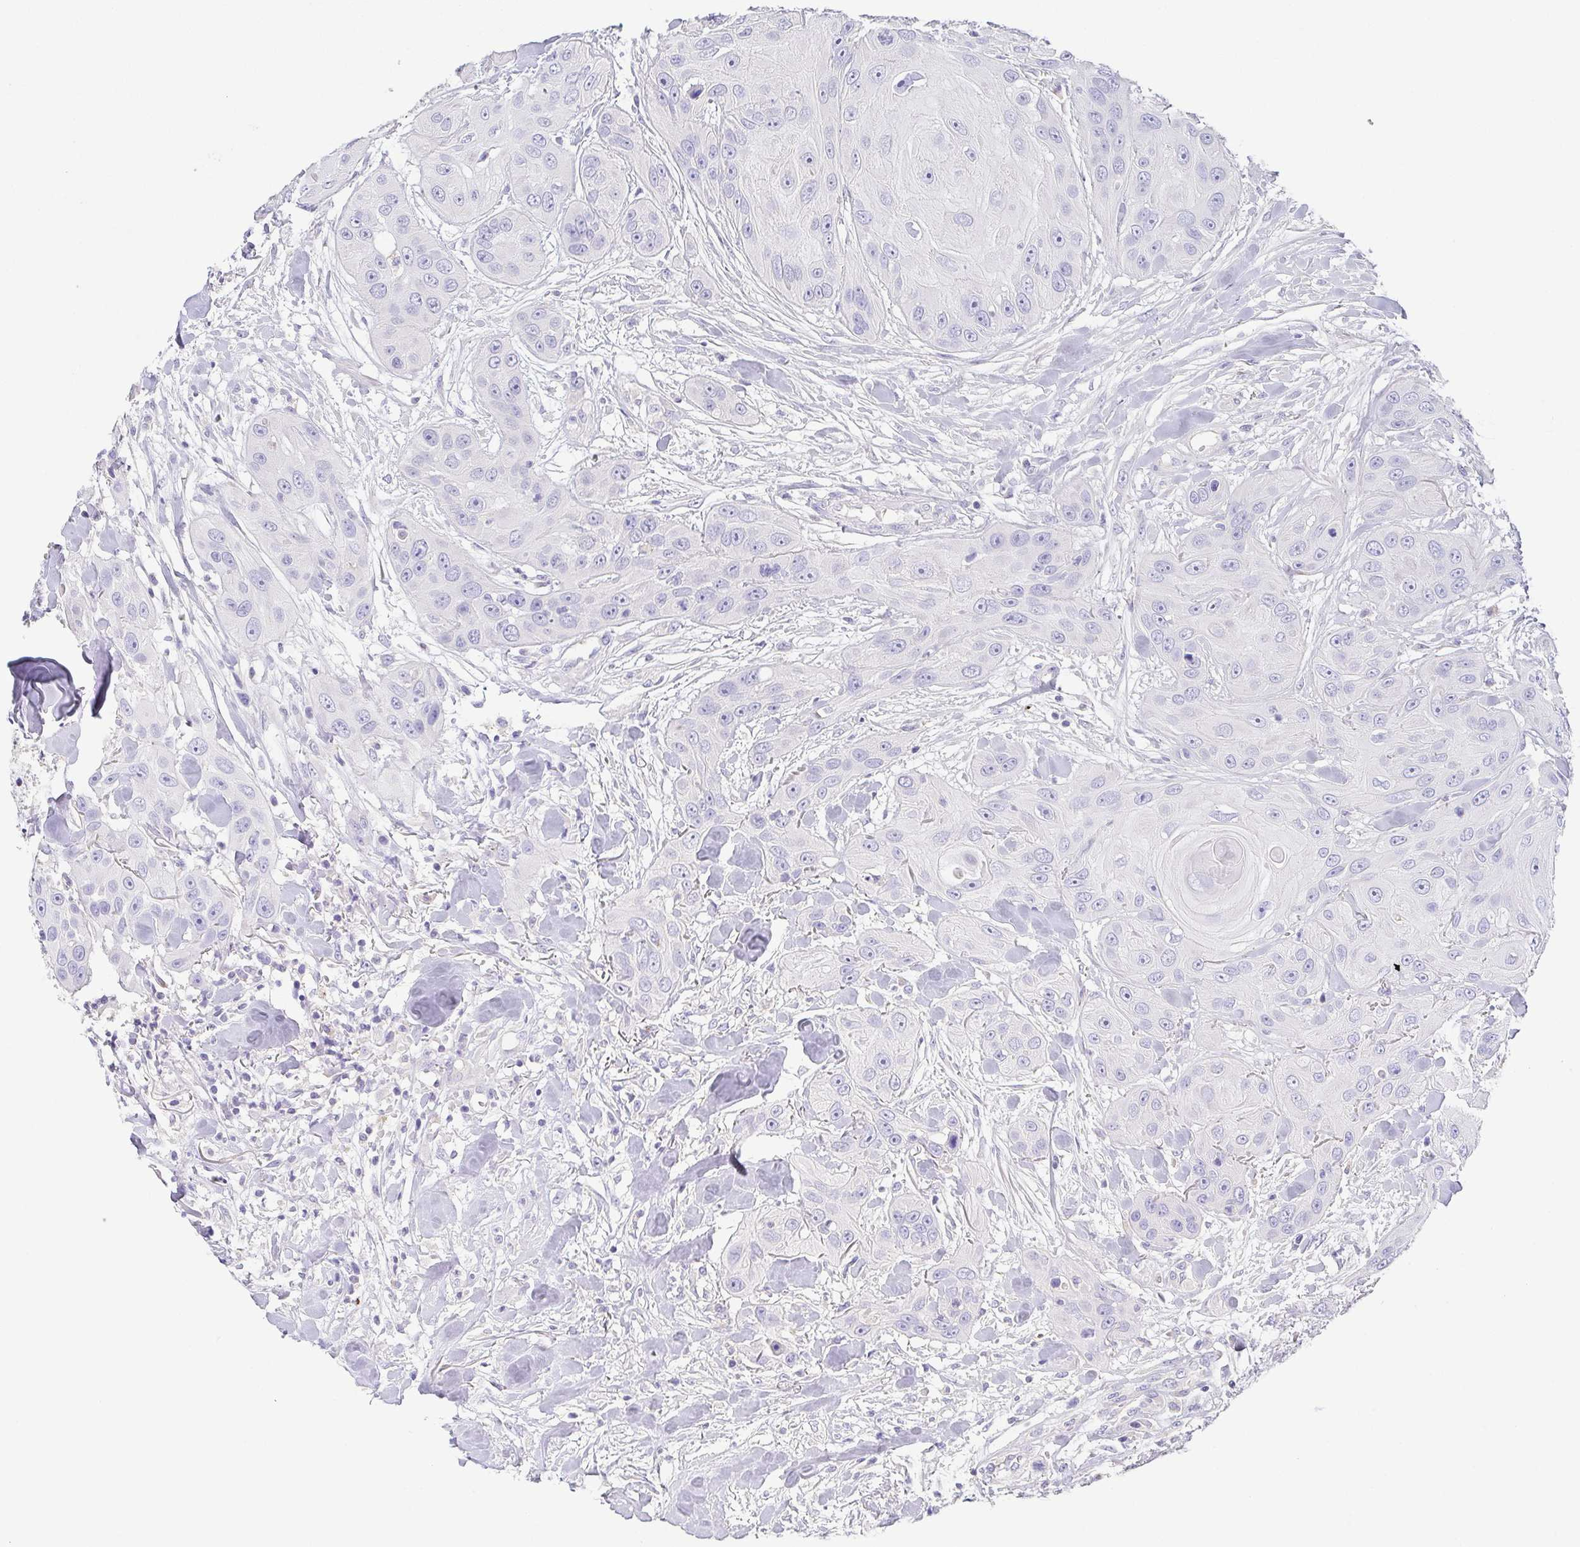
{"staining": {"intensity": "negative", "quantity": "none", "location": "none"}, "tissue": "head and neck cancer", "cell_type": "Tumor cells", "image_type": "cancer", "snomed": [{"axis": "morphology", "description": "Squamous cell carcinoma, NOS"}, {"axis": "topography", "description": "Oral tissue"}, {"axis": "topography", "description": "Head-Neck"}], "caption": "An image of head and neck cancer stained for a protein shows no brown staining in tumor cells. (DAB IHC, high magnification).", "gene": "PKDREJ", "patient": {"sex": "male", "age": 77}}